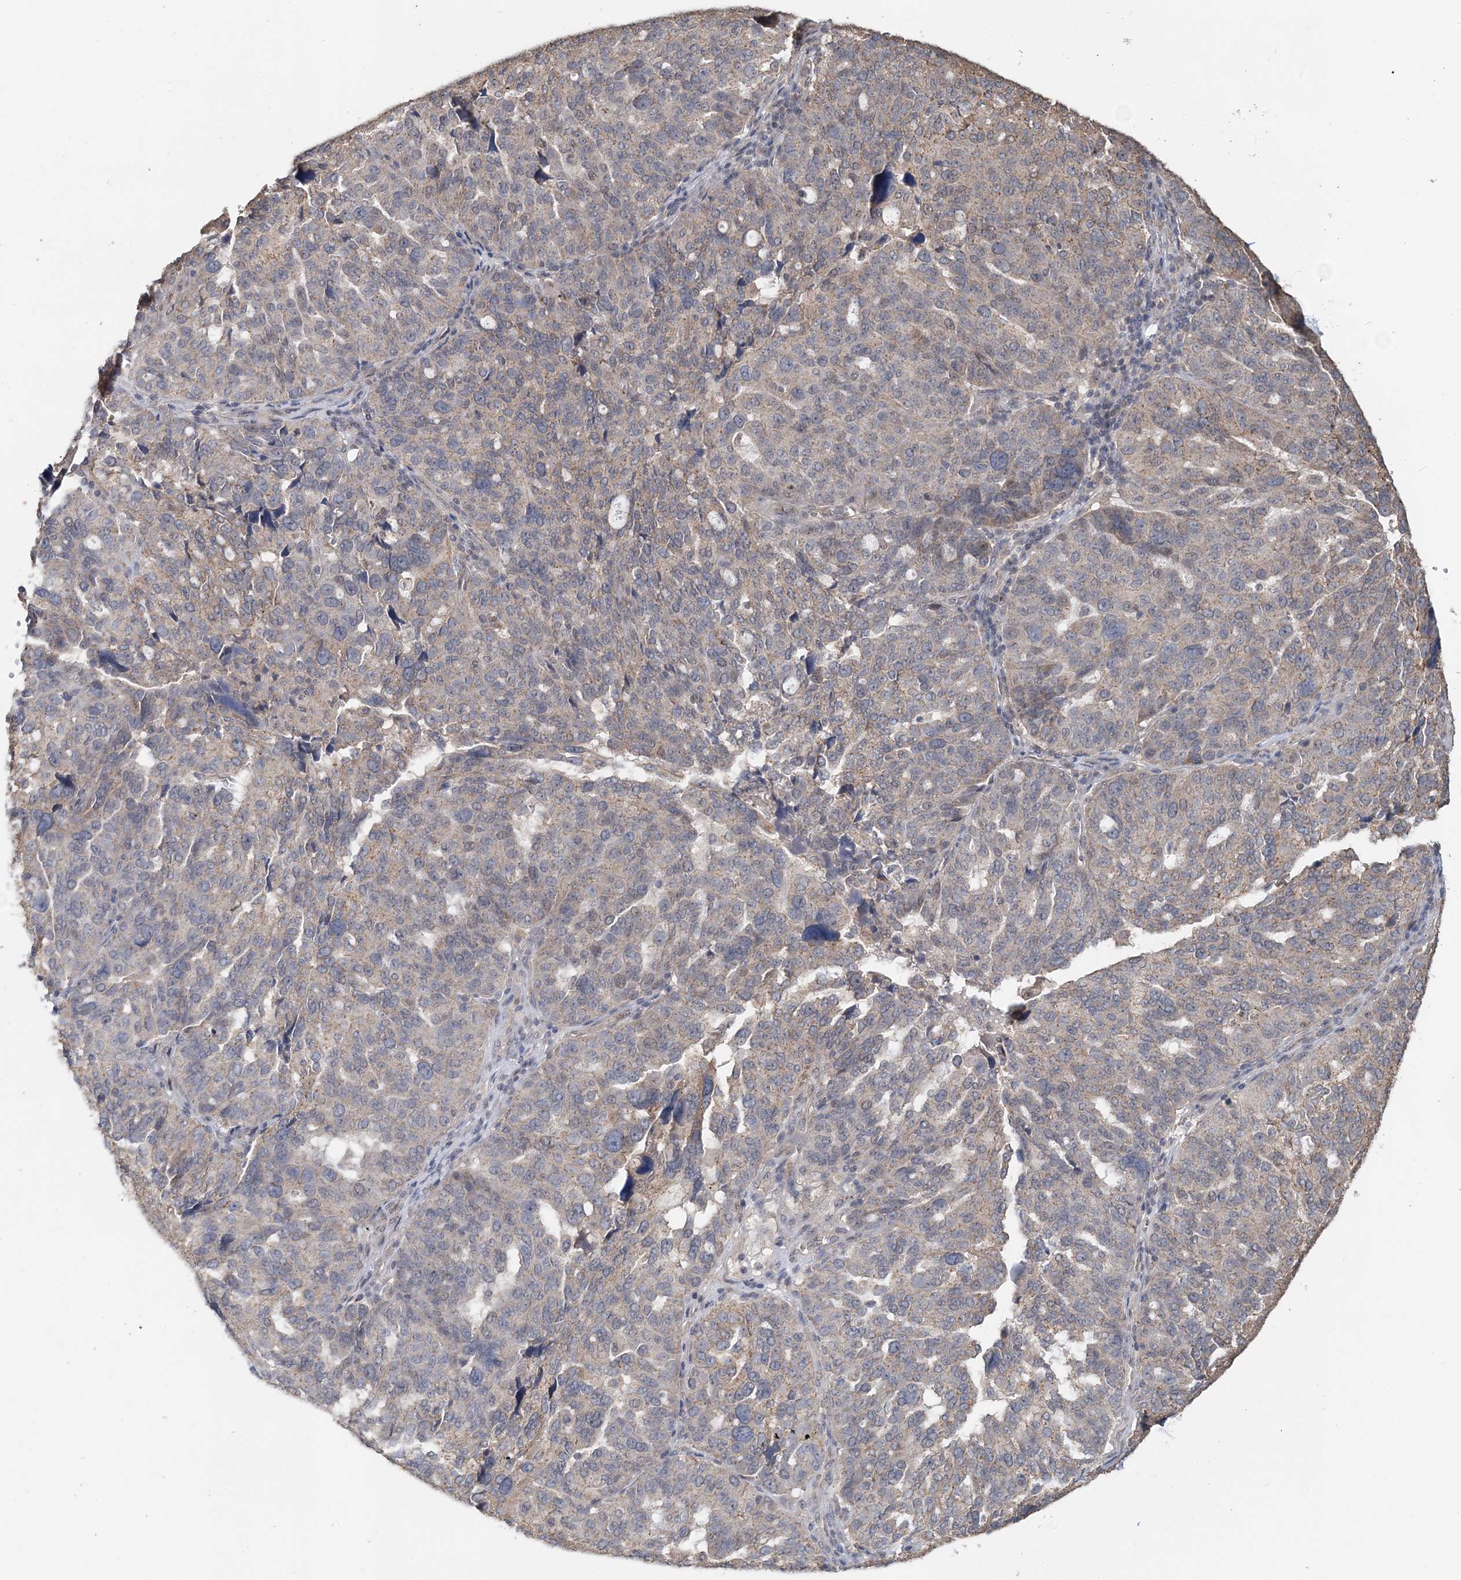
{"staining": {"intensity": "weak", "quantity": "25%-75%", "location": "cytoplasmic/membranous"}, "tissue": "ovarian cancer", "cell_type": "Tumor cells", "image_type": "cancer", "snomed": [{"axis": "morphology", "description": "Cystadenocarcinoma, serous, NOS"}, {"axis": "topography", "description": "Ovary"}], "caption": "Immunohistochemical staining of human serous cystadenocarcinoma (ovarian) reveals low levels of weak cytoplasmic/membranous positivity in approximately 25%-75% of tumor cells.", "gene": "FBXO38", "patient": {"sex": "female", "age": 59}}